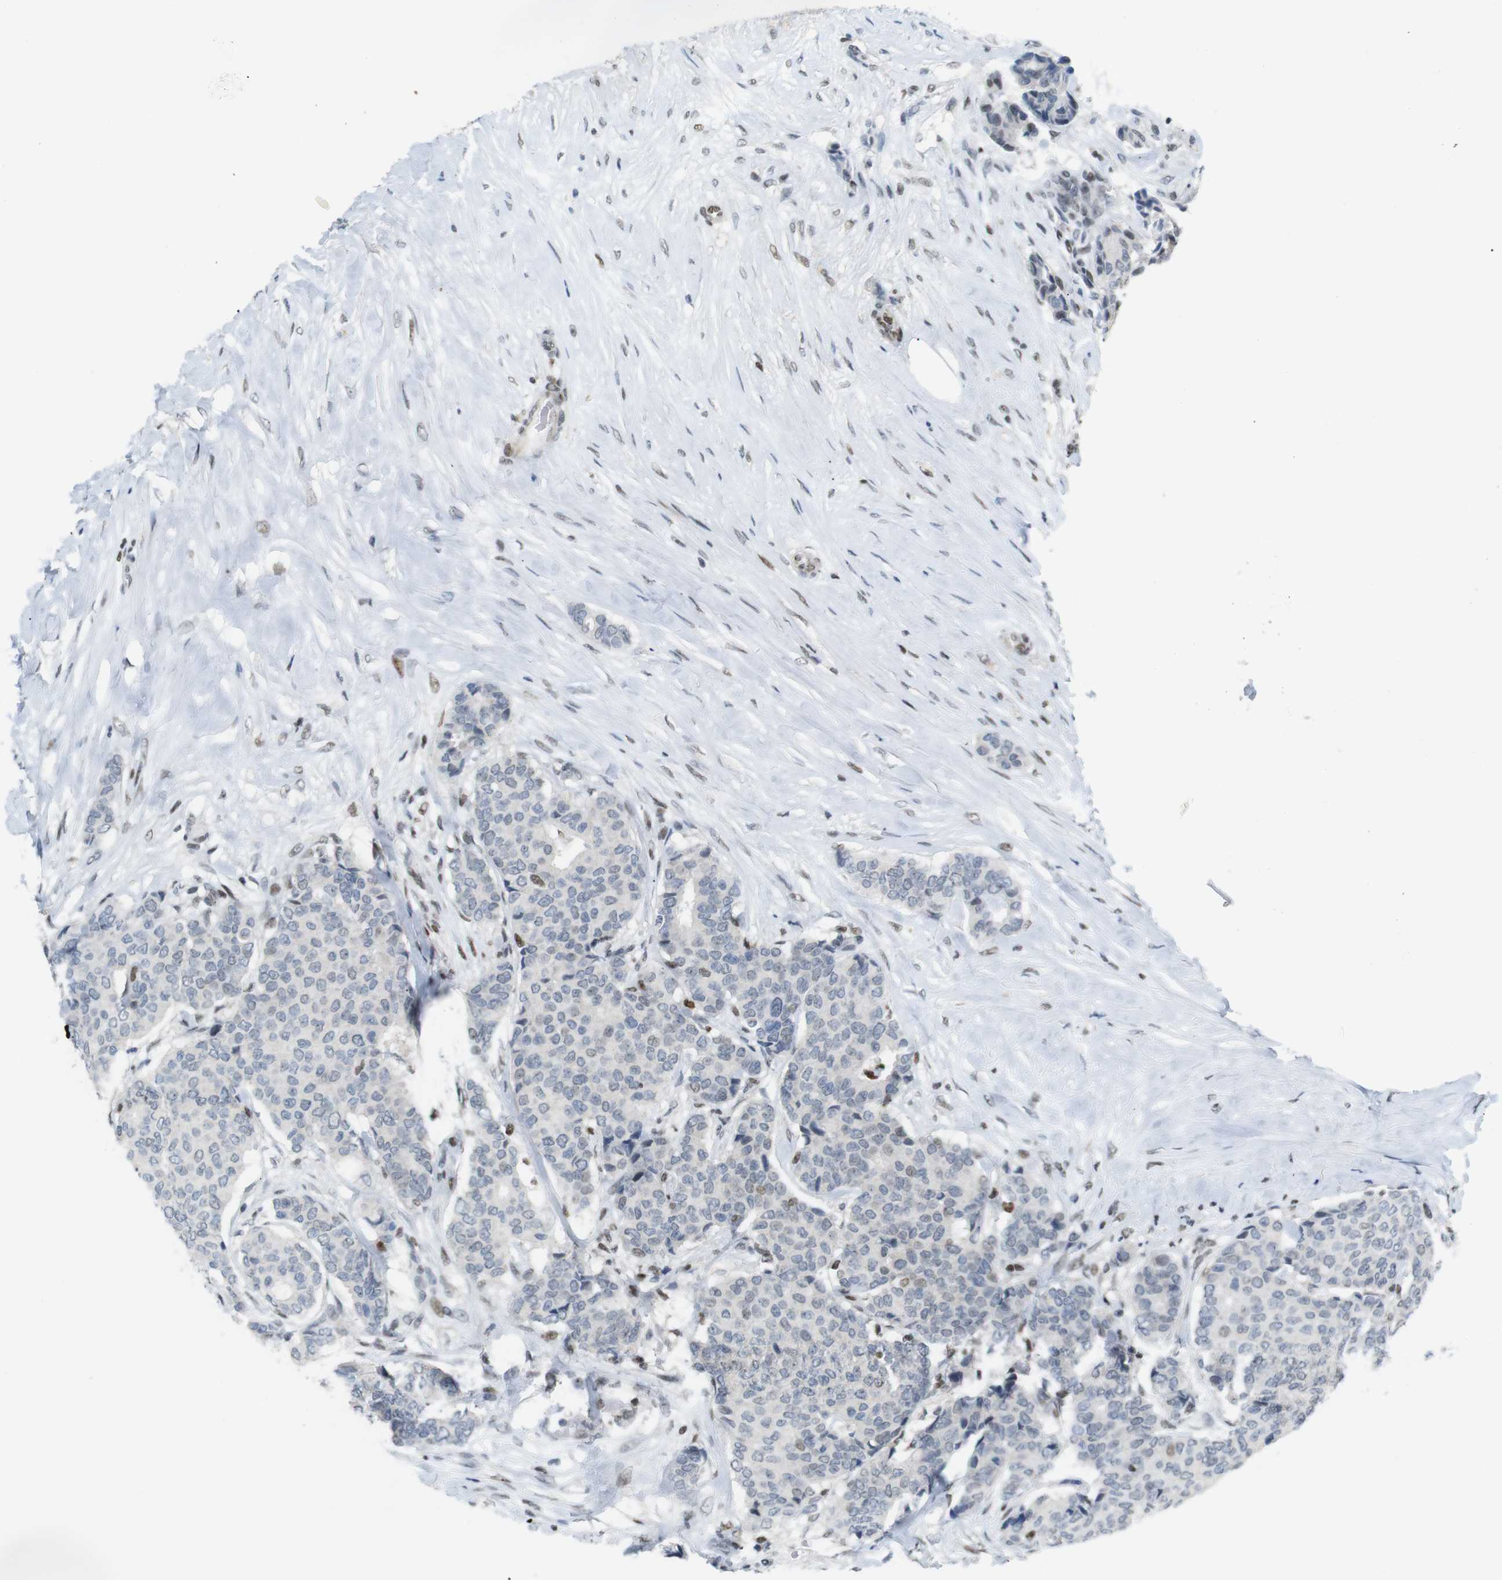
{"staining": {"intensity": "weak", "quantity": "<25%", "location": "nuclear"}, "tissue": "breast cancer", "cell_type": "Tumor cells", "image_type": "cancer", "snomed": [{"axis": "morphology", "description": "Duct carcinoma"}, {"axis": "topography", "description": "Breast"}], "caption": "This is an immunohistochemistry micrograph of breast cancer (infiltrating ductal carcinoma). There is no staining in tumor cells.", "gene": "RIOX2", "patient": {"sex": "female", "age": 75}}